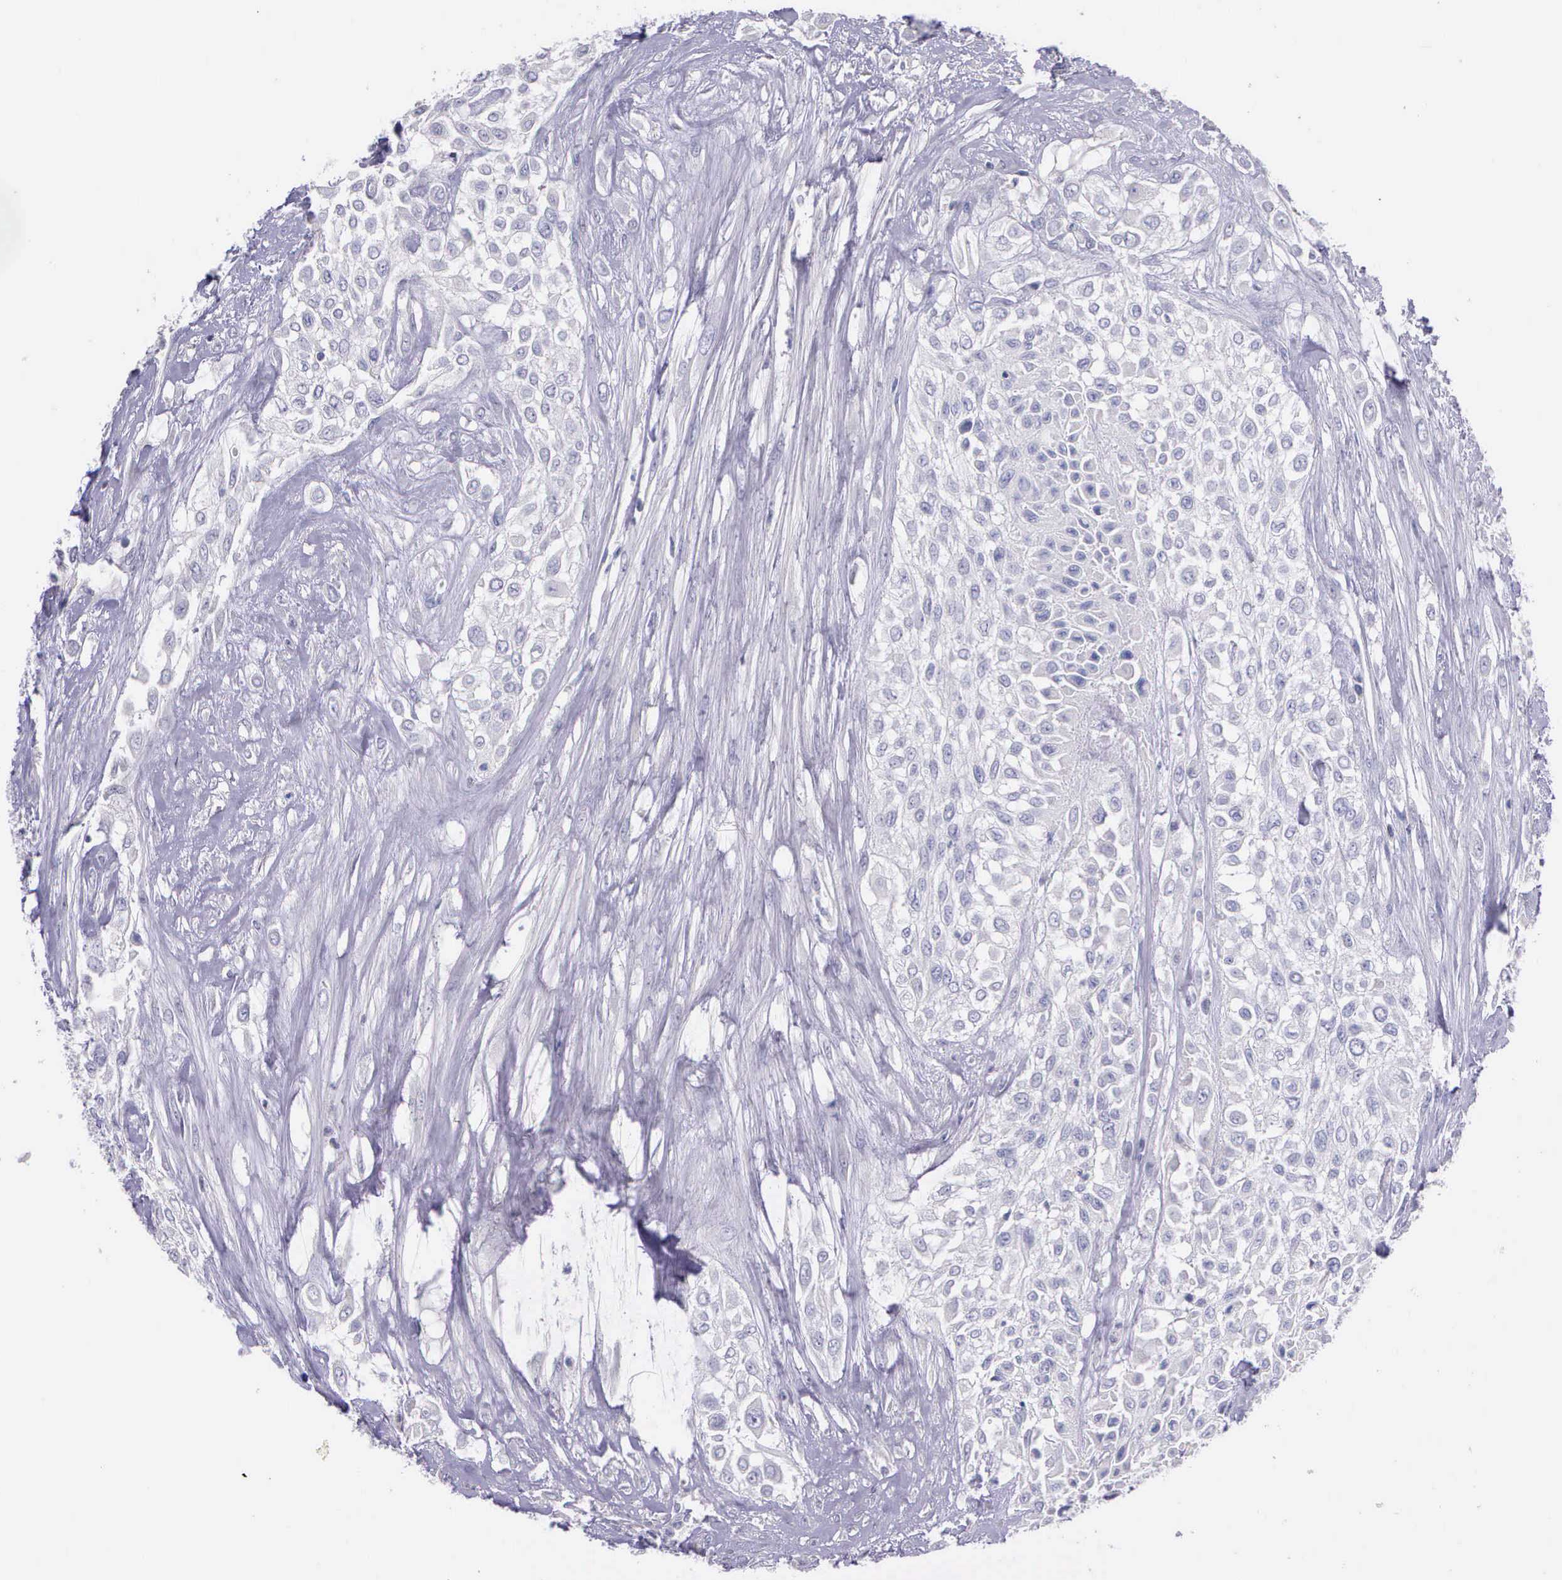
{"staining": {"intensity": "negative", "quantity": "none", "location": "none"}, "tissue": "urothelial cancer", "cell_type": "Tumor cells", "image_type": "cancer", "snomed": [{"axis": "morphology", "description": "Urothelial carcinoma, High grade"}, {"axis": "topography", "description": "Urinary bladder"}], "caption": "Immunohistochemistry of urothelial carcinoma (high-grade) reveals no positivity in tumor cells.", "gene": "THSD7A", "patient": {"sex": "male", "age": 57}}